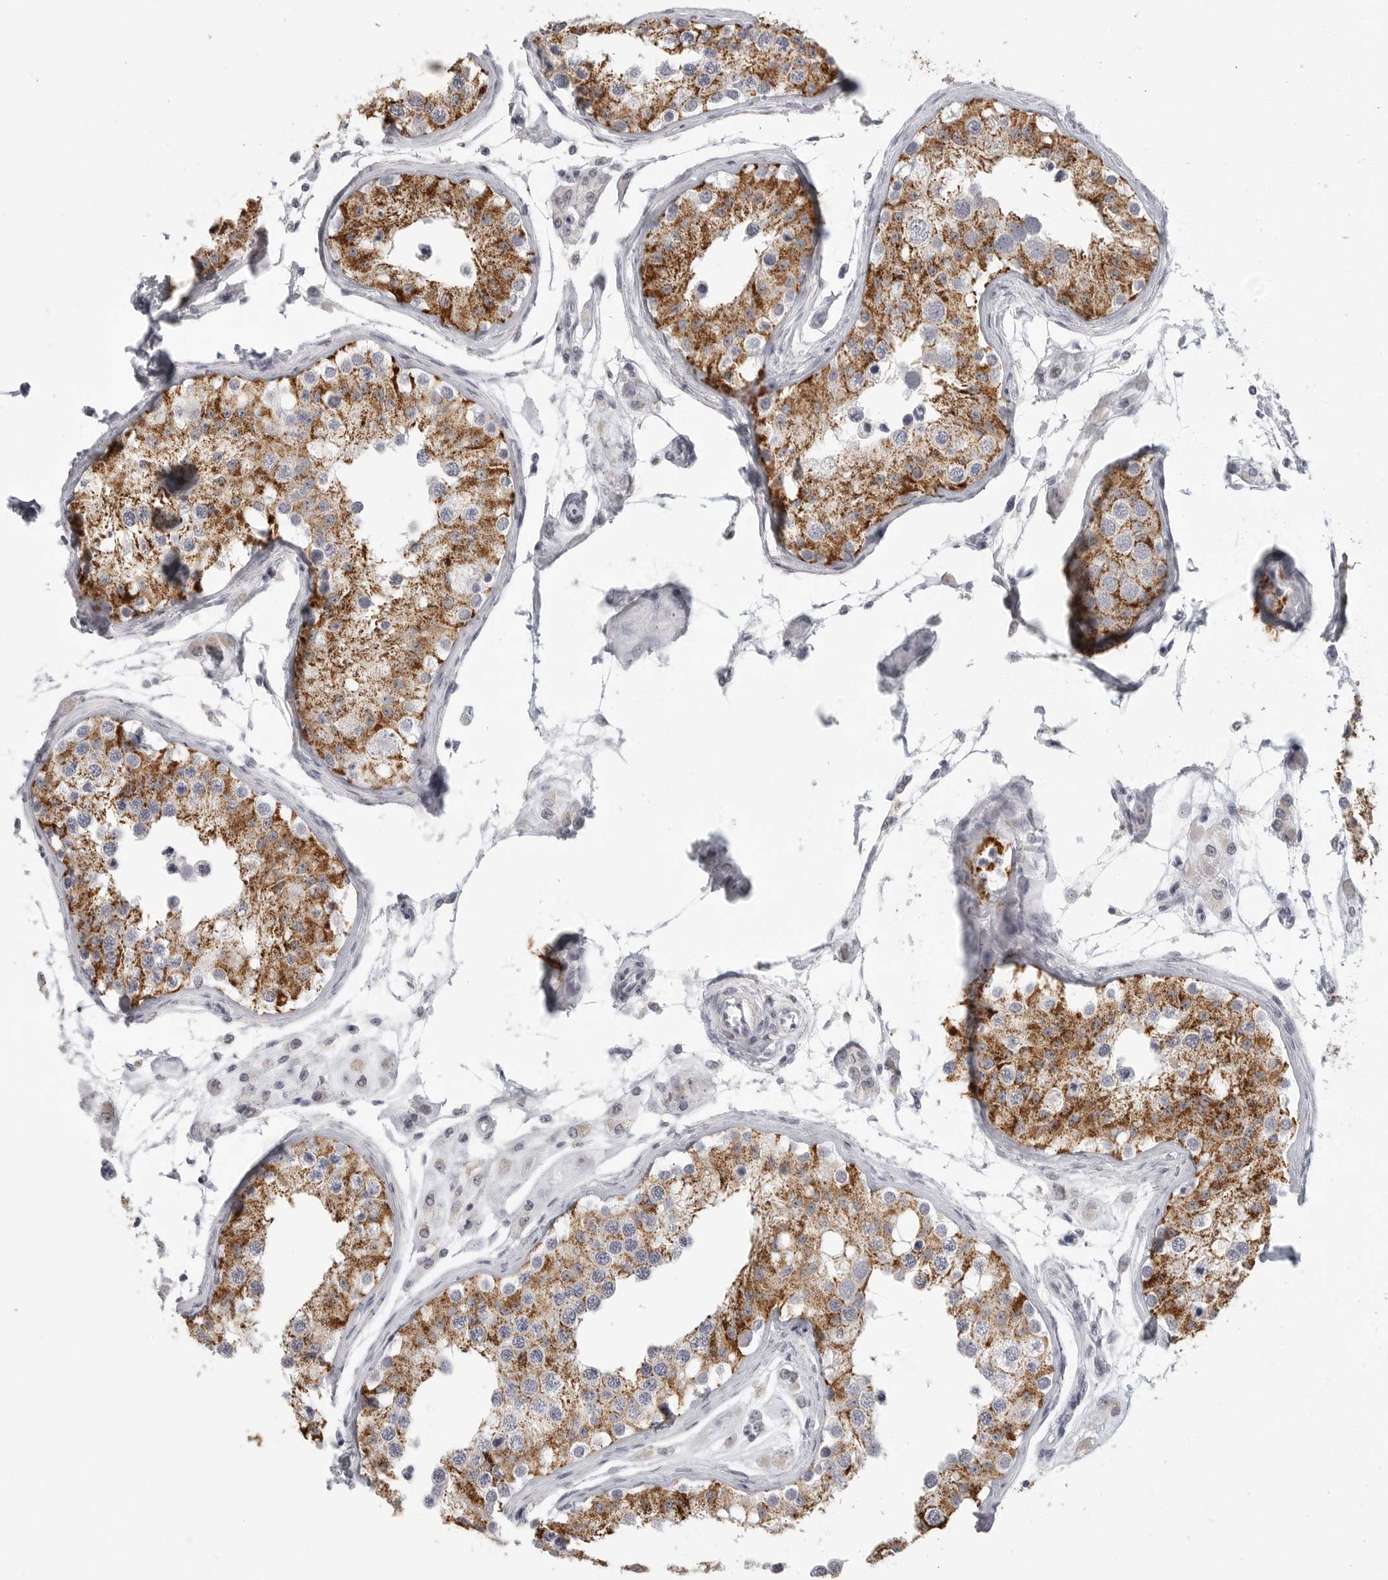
{"staining": {"intensity": "strong", "quantity": ">75%", "location": "cytoplasmic/membranous"}, "tissue": "testis", "cell_type": "Cells in seminiferous ducts", "image_type": "normal", "snomed": [{"axis": "morphology", "description": "Normal tissue, NOS"}, {"axis": "morphology", "description": "Adenocarcinoma, metastatic, NOS"}, {"axis": "topography", "description": "Testis"}], "caption": "DAB immunohistochemical staining of unremarkable testis exhibits strong cytoplasmic/membranous protein positivity in about >75% of cells in seminiferous ducts. (Brightfield microscopy of DAB IHC at high magnification).", "gene": "HMGCS2", "patient": {"sex": "male", "age": 26}}